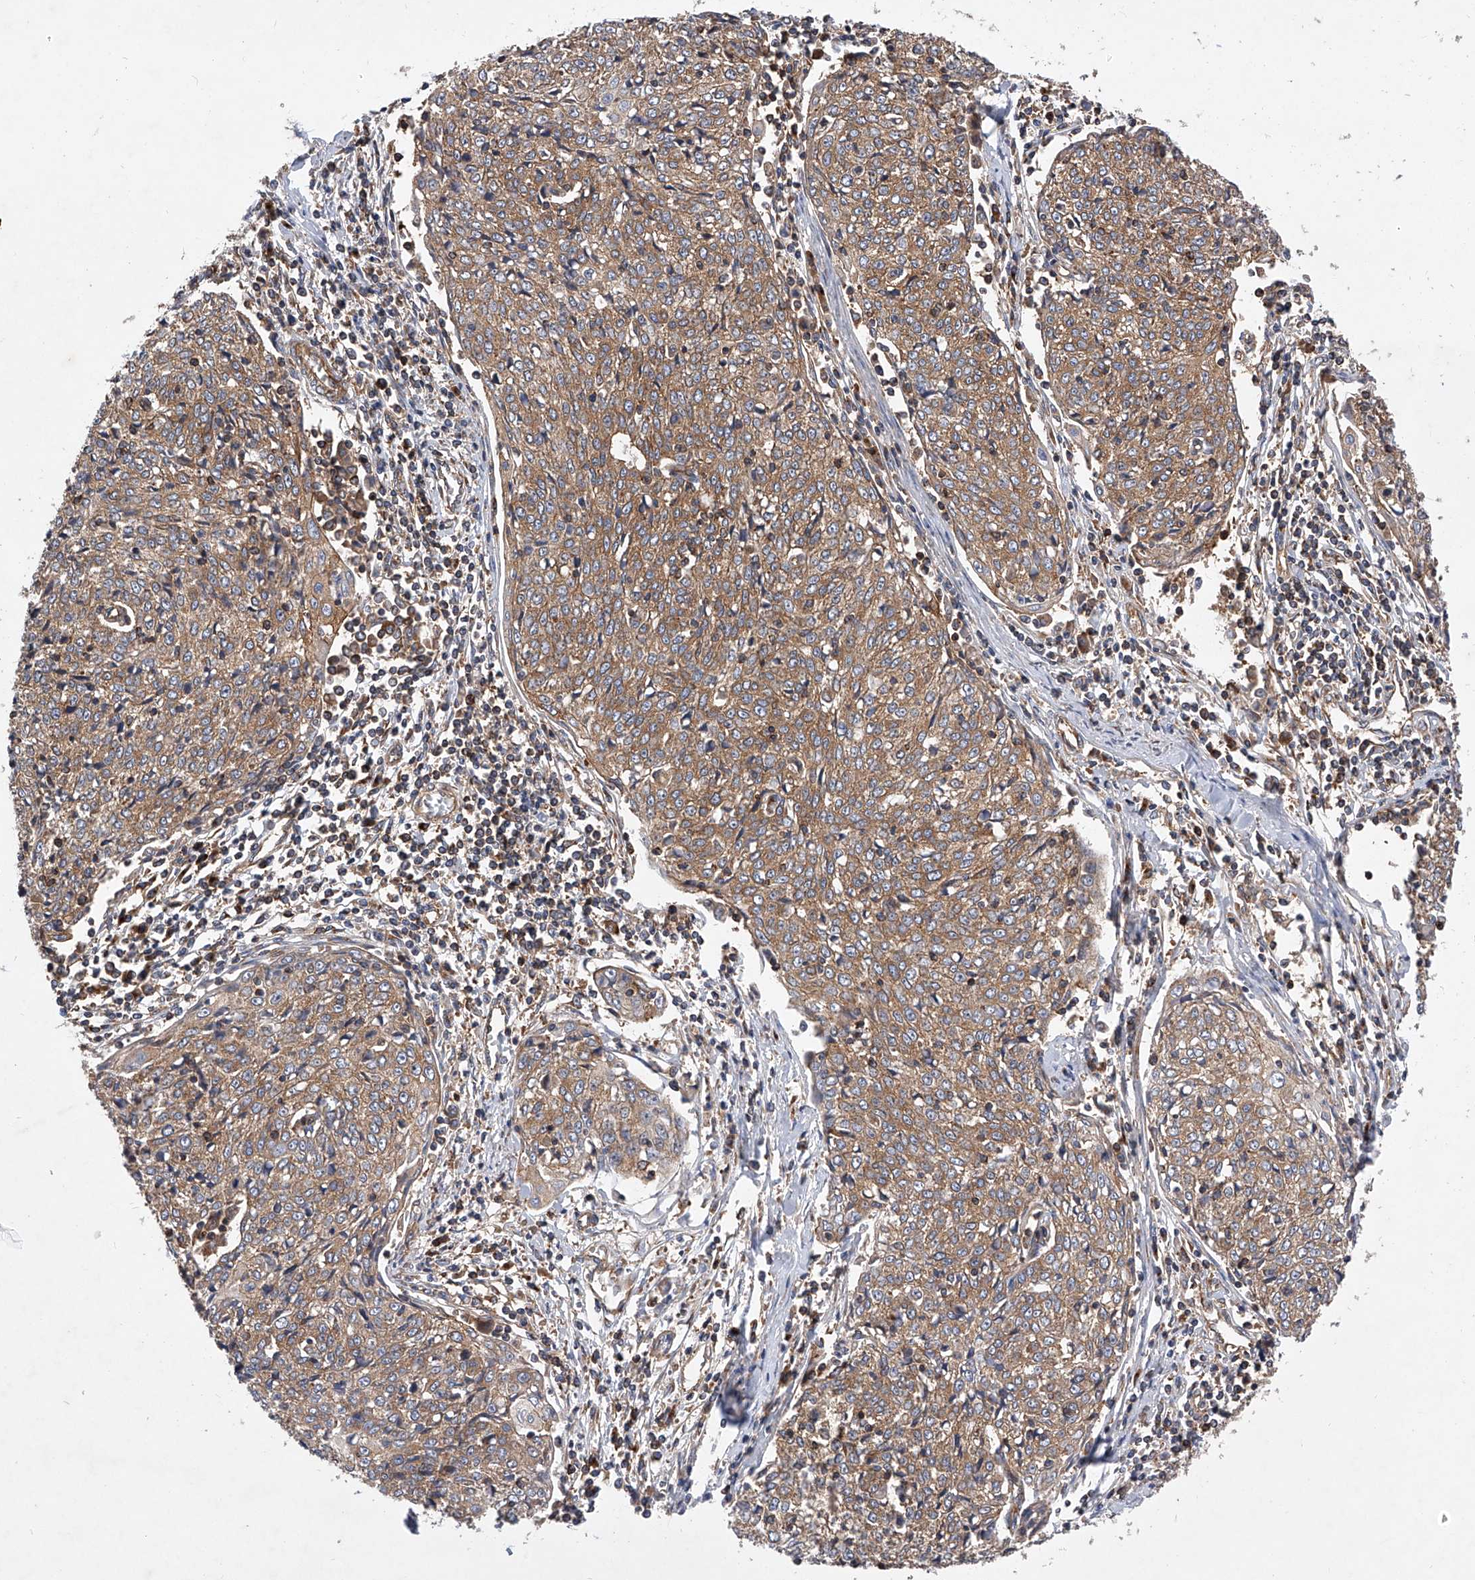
{"staining": {"intensity": "moderate", "quantity": ">75%", "location": "cytoplasmic/membranous"}, "tissue": "cervical cancer", "cell_type": "Tumor cells", "image_type": "cancer", "snomed": [{"axis": "morphology", "description": "Squamous cell carcinoma, NOS"}, {"axis": "topography", "description": "Cervix"}], "caption": "High-power microscopy captured an immunohistochemistry (IHC) histopathology image of cervical squamous cell carcinoma, revealing moderate cytoplasmic/membranous expression in approximately >75% of tumor cells.", "gene": "CFAP410", "patient": {"sex": "female", "age": 48}}